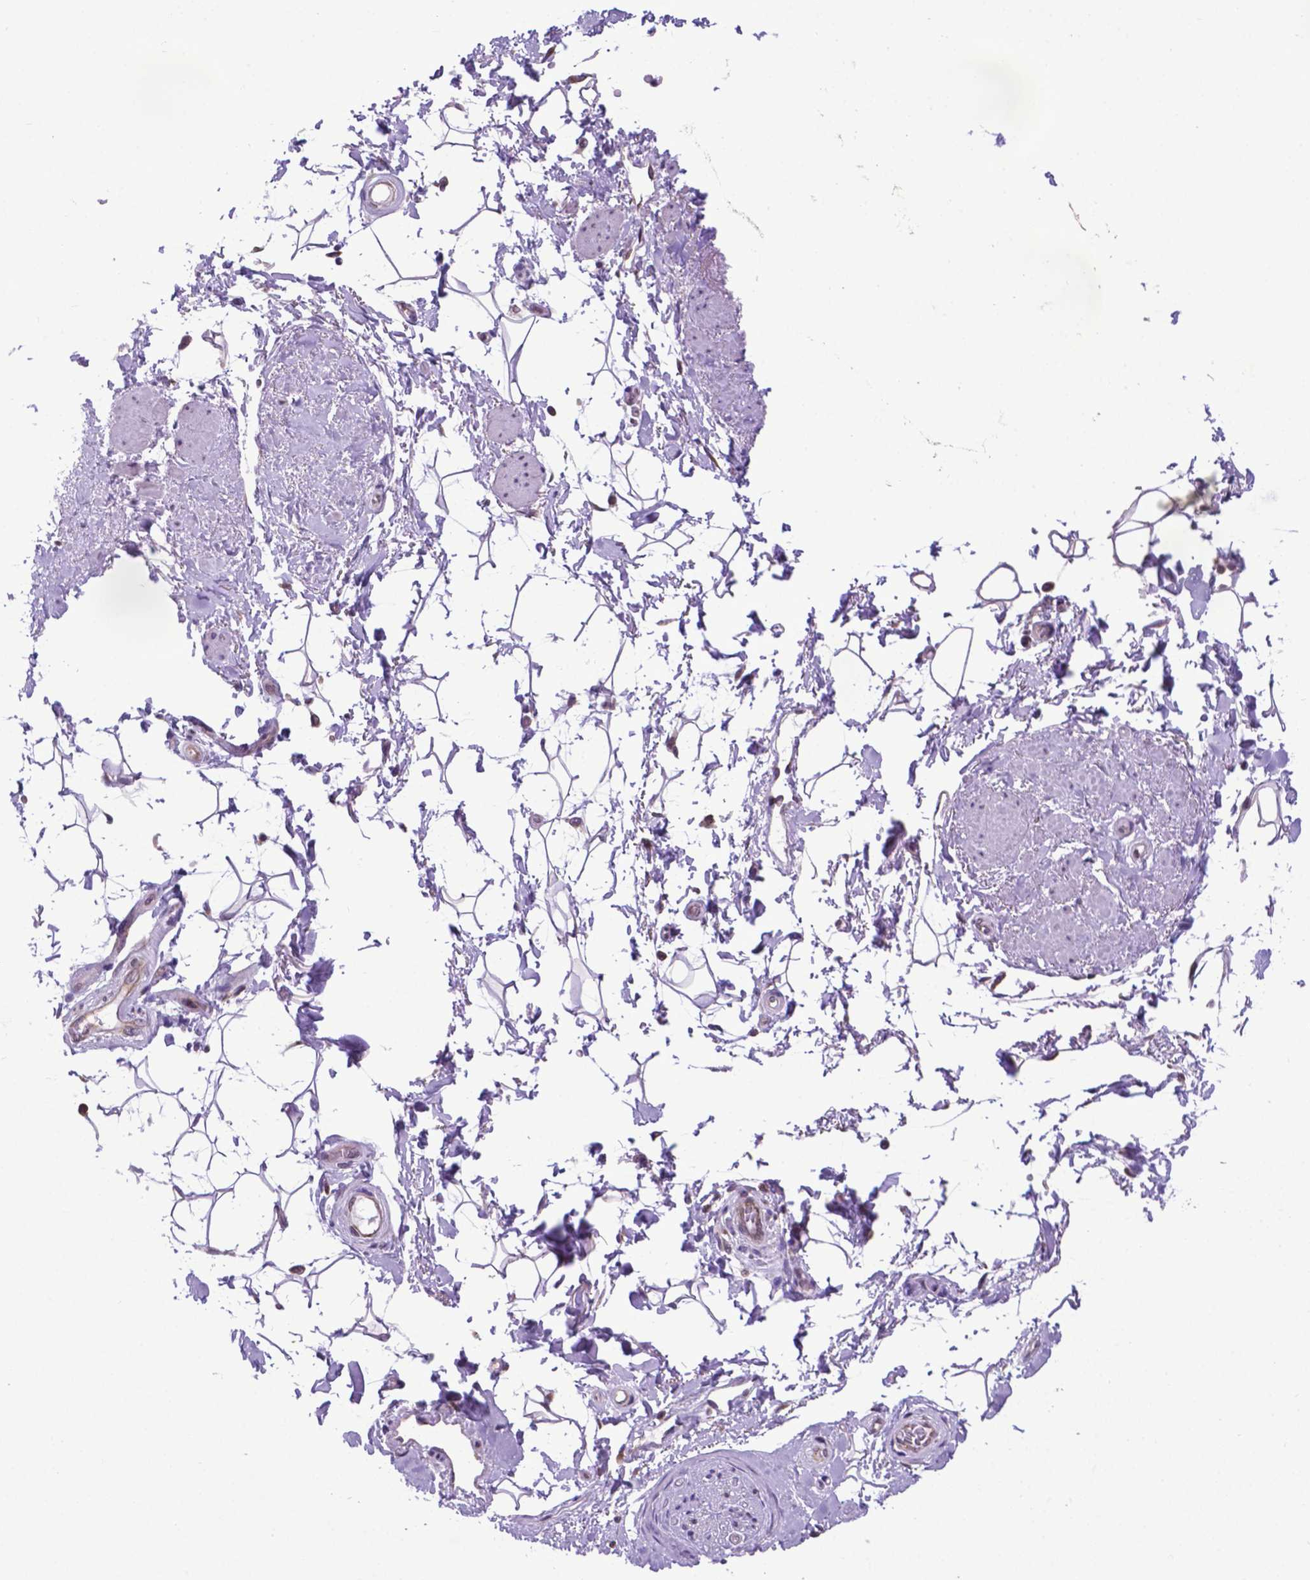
{"staining": {"intensity": "moderate", "quantity": ">75%", "location": "cytoplasmic/membranous,nuclear"}, "tissue": "adipose tissue", "cell_type": "Adipocytes", "image_type": "normal", "snomed": [{"axis": "morphology", "description": "Normal tissue, NOS"}, {"axis": "topography", "description": "Anal"}, {"axis": "topography", "description": "Peripheral nerve tissue"}], "caption": "Adipose tissue stained with IHC demonstrates moderate cytoplasmic/membranous,nuclear expression in about >75% of adipocytes. (IHC, brightfield microscopy, high magnification).", "gene": "ENSG00000269590", "patient": {"sex": "male", "age": 51}}